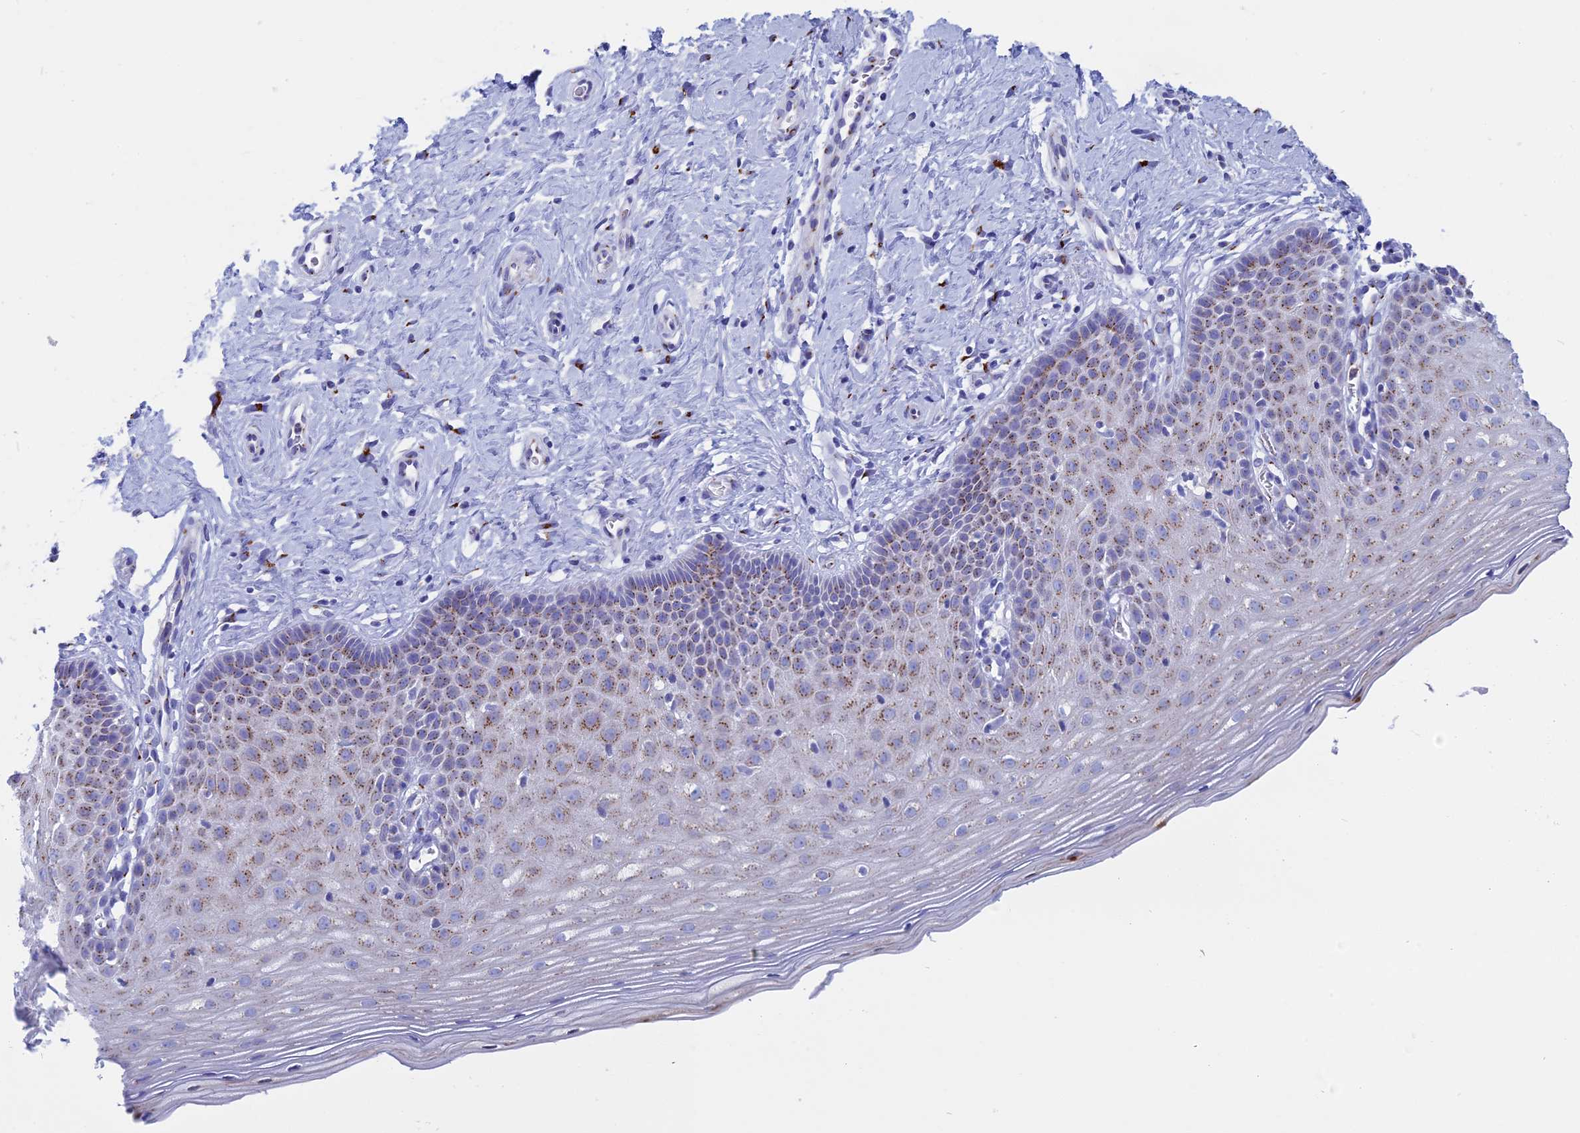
{"staining": {"intensity": "weak", "quantity": "25%-75%", "location": "cytoplasmic/membranous"}, "tissue": "cervix", "cell_type": "Glandular cells", "image_type": "normal", "snomed": [{"axis": "morphology", "description": "Normal tissue, NOS"}, {"axis": "topography", "description": "Cervix"}], "caption": "DAB immunohistochemical staining of unremarkable cervix displays weak cytoplasmic/membranous protein expression in about 25%-75% of glandular cells.", "gene": "ERICH4", "patient": {"sex": "female", "age": 36}}